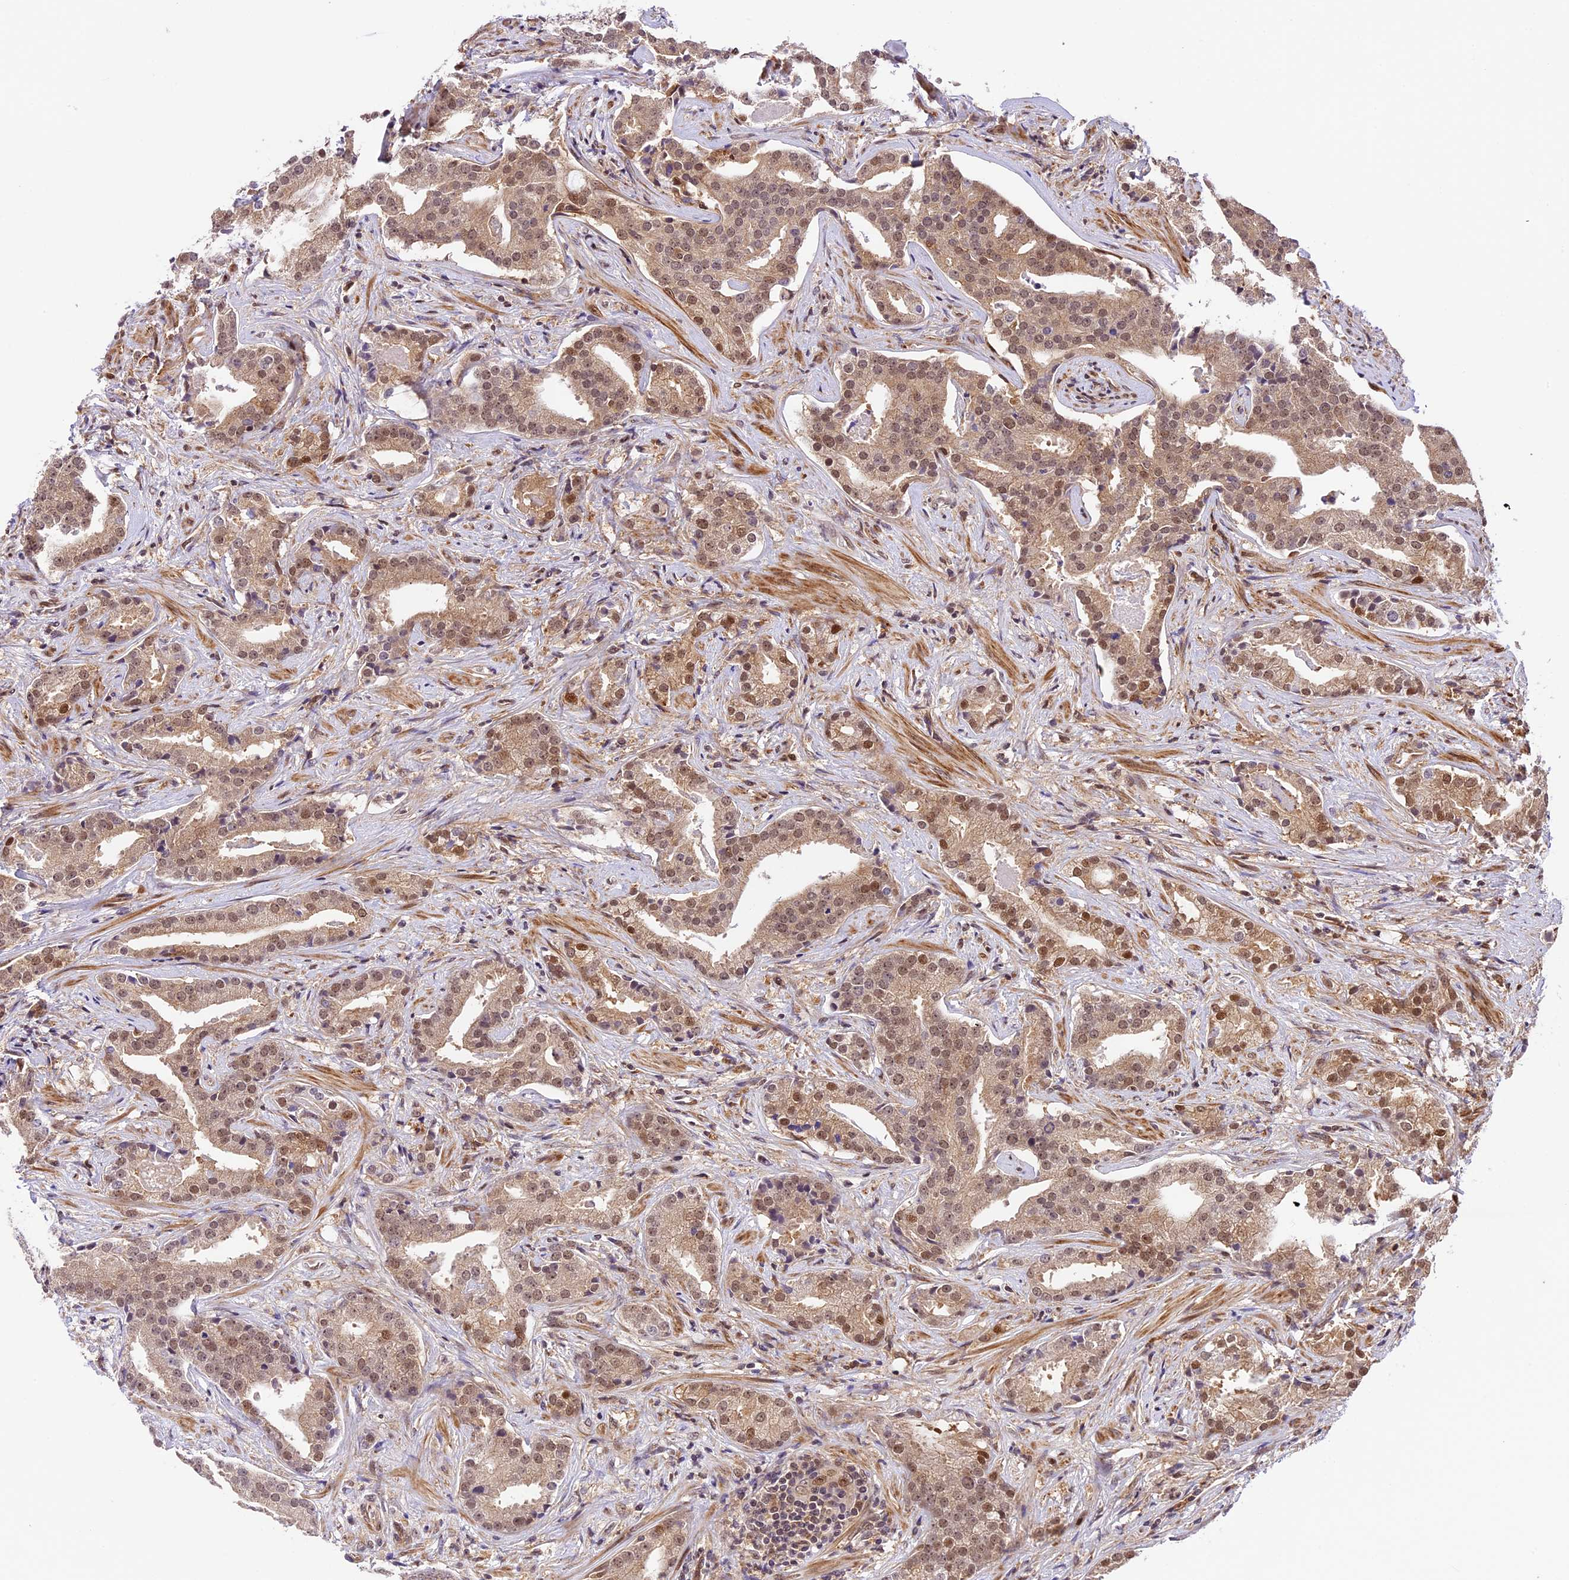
{"staining": {"intensity": "weak", "quantity": ">75%", "location": "cytoplasmic/membranous,nuclear"}, "tissue": "prostate cancer", "cell_type": "Tumor cells", "image_type": "cancer", "snomed": [{"axis": "morphology", "description": "Adenocarcinoma, Low grade"}, {"axis": "topography", "description": "Prostate"}], "caption": "DAB immunohistochemical staining of human prostate cancer reveals weak cytoplasmic/membranous and nuclear protein positivity in about >75% of tumor cells. The staining is performed using DAB brown chromogen to label protein expression. The nuclei are counter-stained blue using hematoxylin.", "gene": "DHX38", "patient": {"sex": "male", "age": 67}}